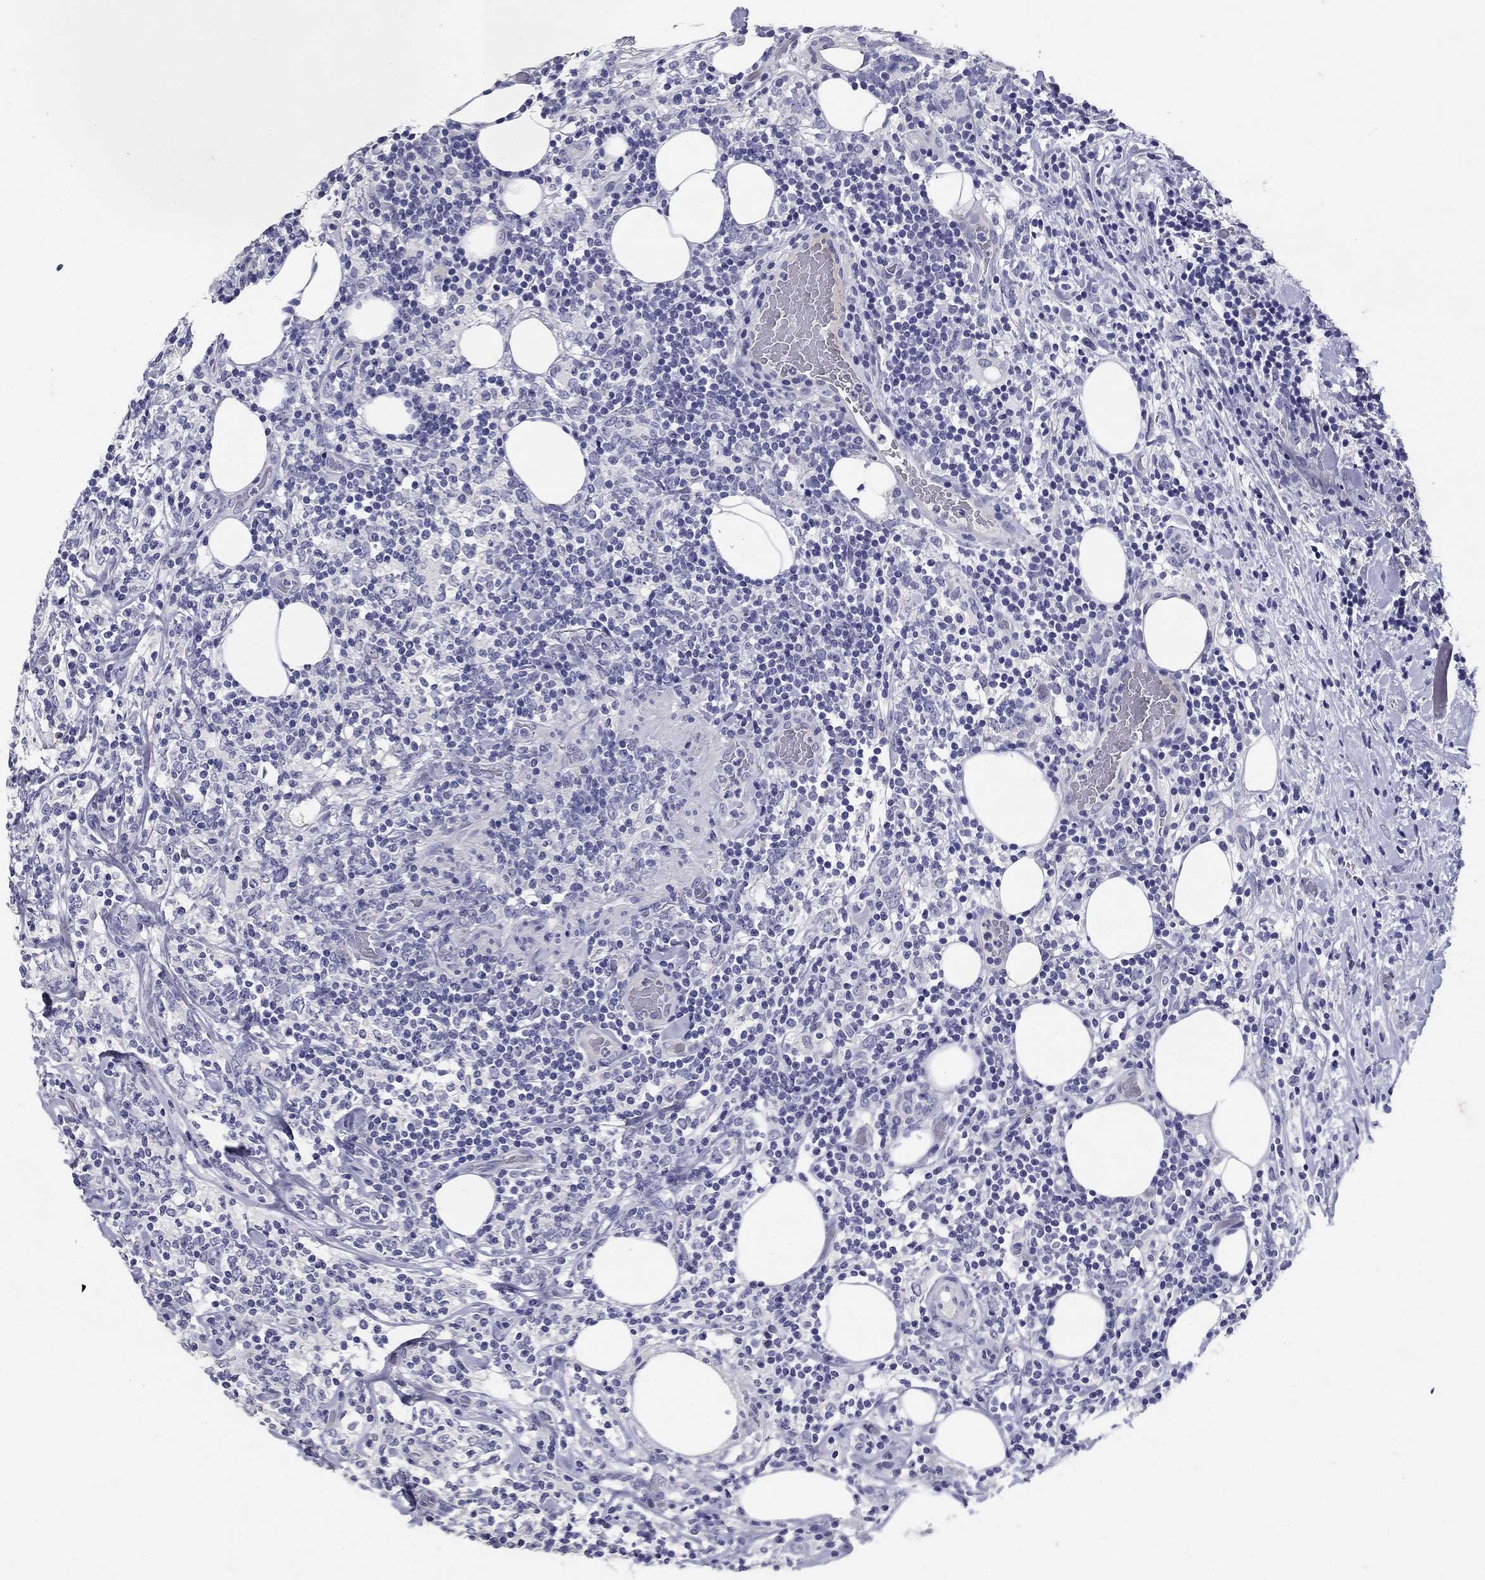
{"staining": {"intensity": "negative", "quantity": "none", "location": "none"}, "tissue": "lymphoma", "cell_type": "Tumor cells", "image_type": "cancer", "snomed": [{"axis": "morphology", "description": "Malignant lymphoma, non-Hodgkin's type, High grade"}, {"axis": "topography", "description": "Lymph node"}], "caption": "IHC histopathology image of lymphoma stained for a protein (brown), which exhibits no positivity in tumor cells.", "gene": "POMC", "patient": {"sex": "female", "age": 84}}